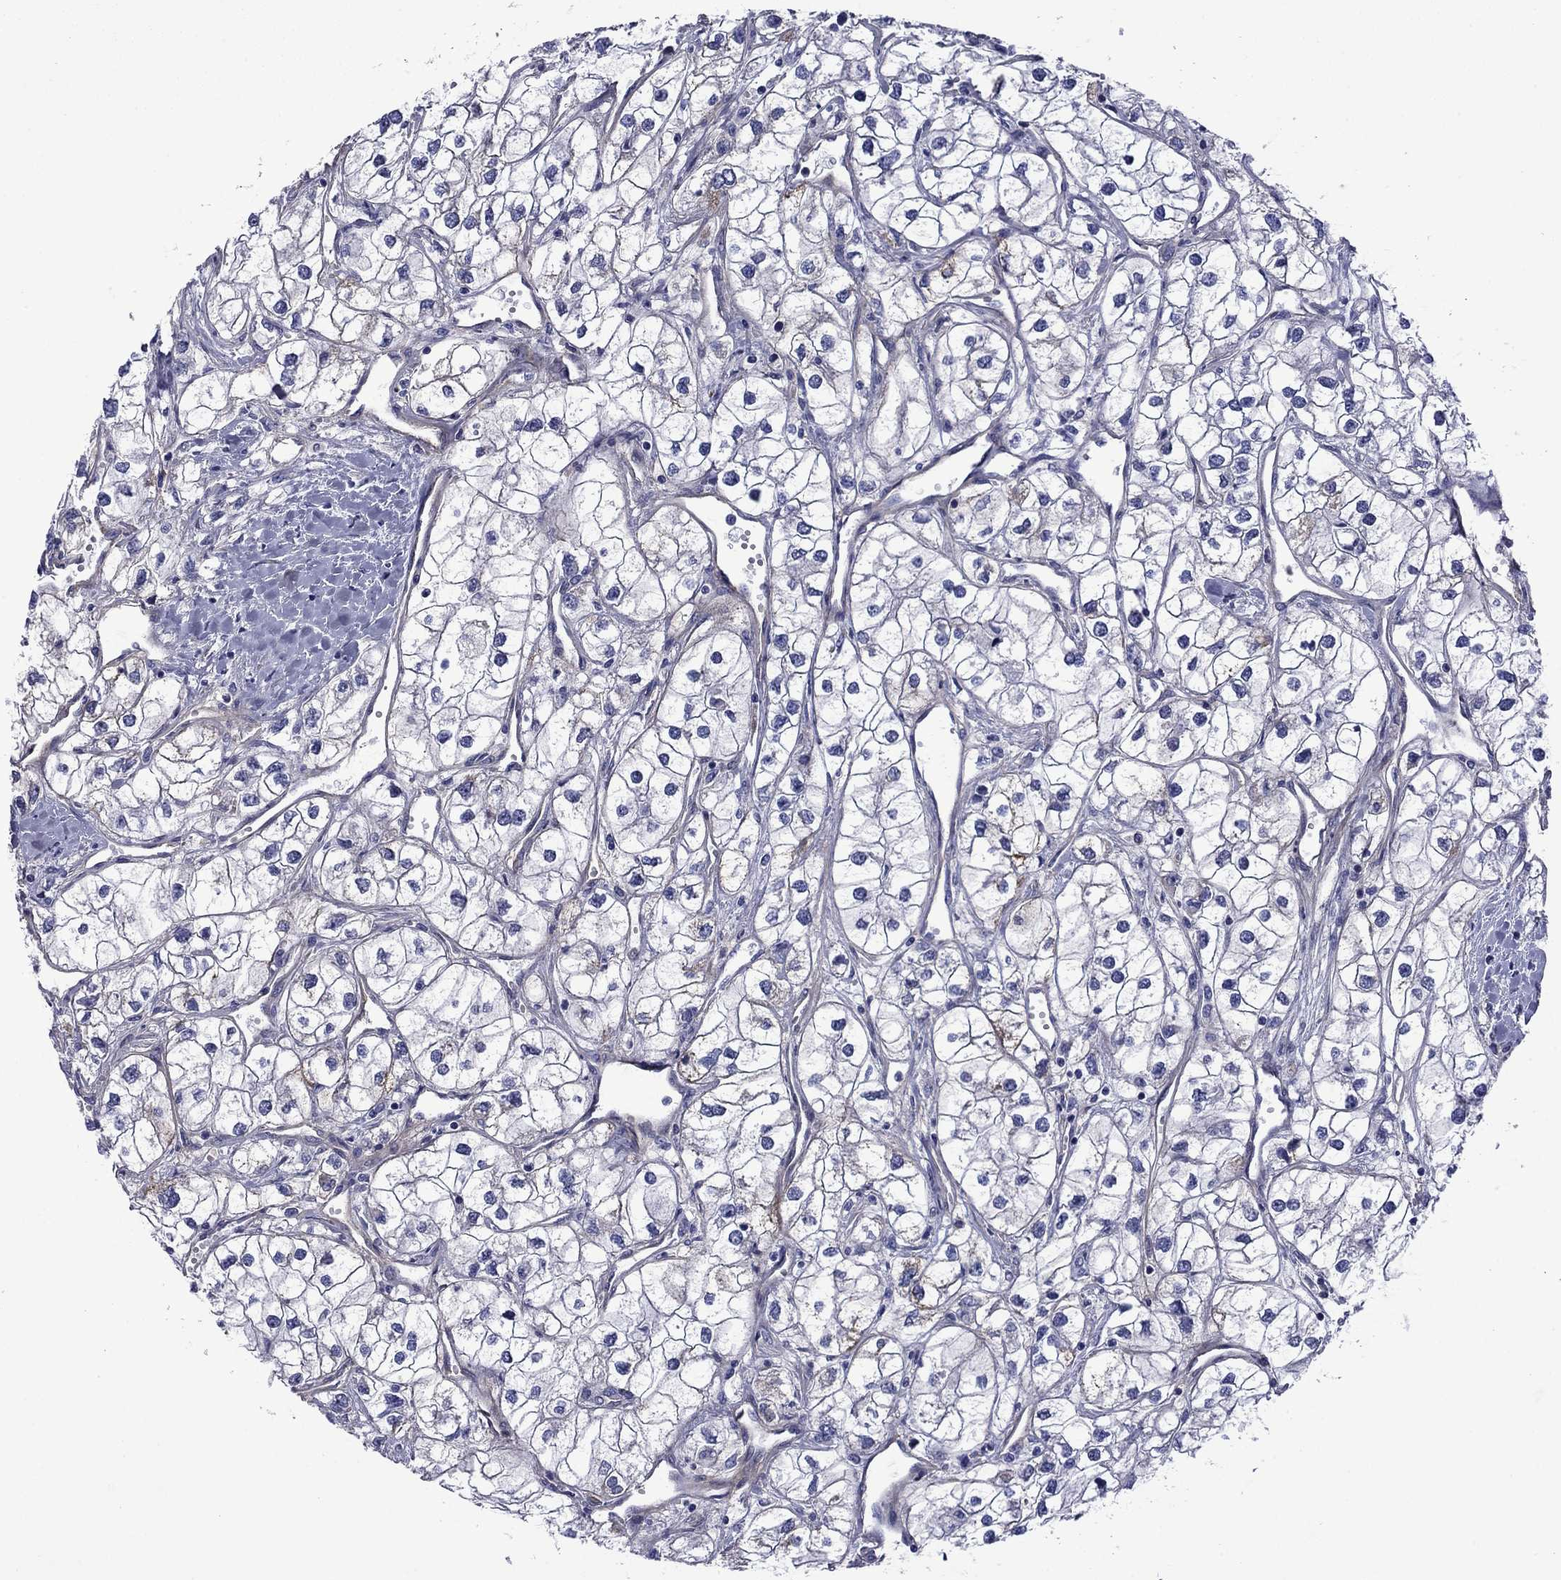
{"staining": {"intensity": "negative", "quantity": "none", "location": "none"}, "tissue": "renal cancer", "cell_type": "Tumor cells", "image_type": "cancer", "snomed": [{"axis": "morphology", "description": "Adenocarcinoma, NOS"}, {"axis": "topography", "description": "Kidney"}], "caption": "Tumor cells are negative for protein expression in human renal cancer (adenocarcinoma). (DAB (3,3'-diaminobenzidine) IHC, high magnification).", "gene": "HSPG2", "patient": {"sex": "male", "age": 59}}